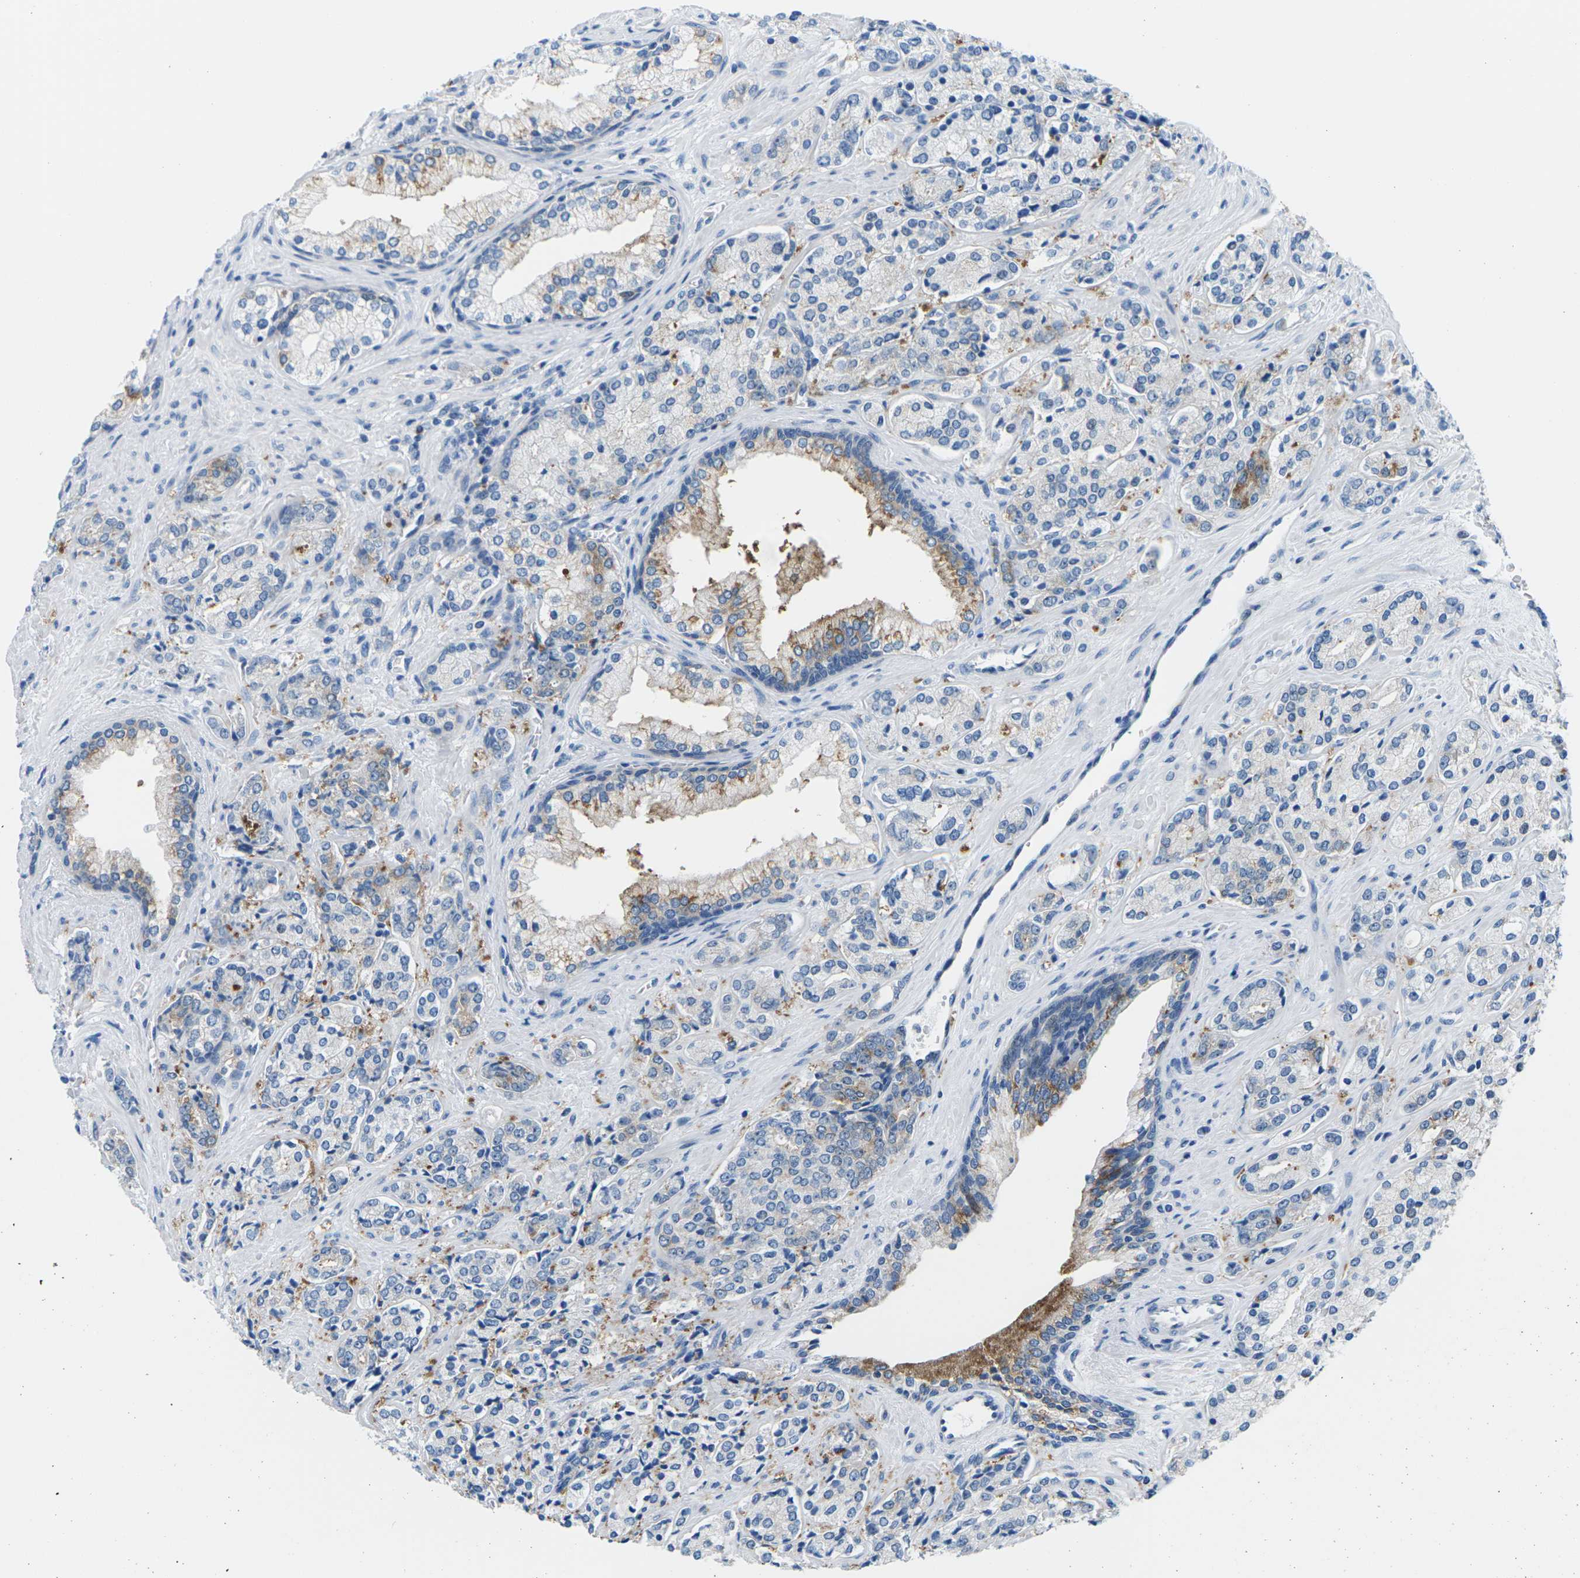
{"staining": {"intensity": "negative", "quantity": "none", "location": "none"}, "tissue": "prostate cancer", "cell_type": "Tumor cells", "image_type": "cancer", "snomed": [{"axis": "morphology", "description": "Adenocarcinoma, High grade"}, {"axis": "topography", "description": "Prostate"}], "caption": "An image of adenocarcinoma (high-grade) (prostate) stained for a protein reveals no brown staining in tumor cells.", "gene": "SYNGR2", "patient": {"sex": "male", "age": 71}}